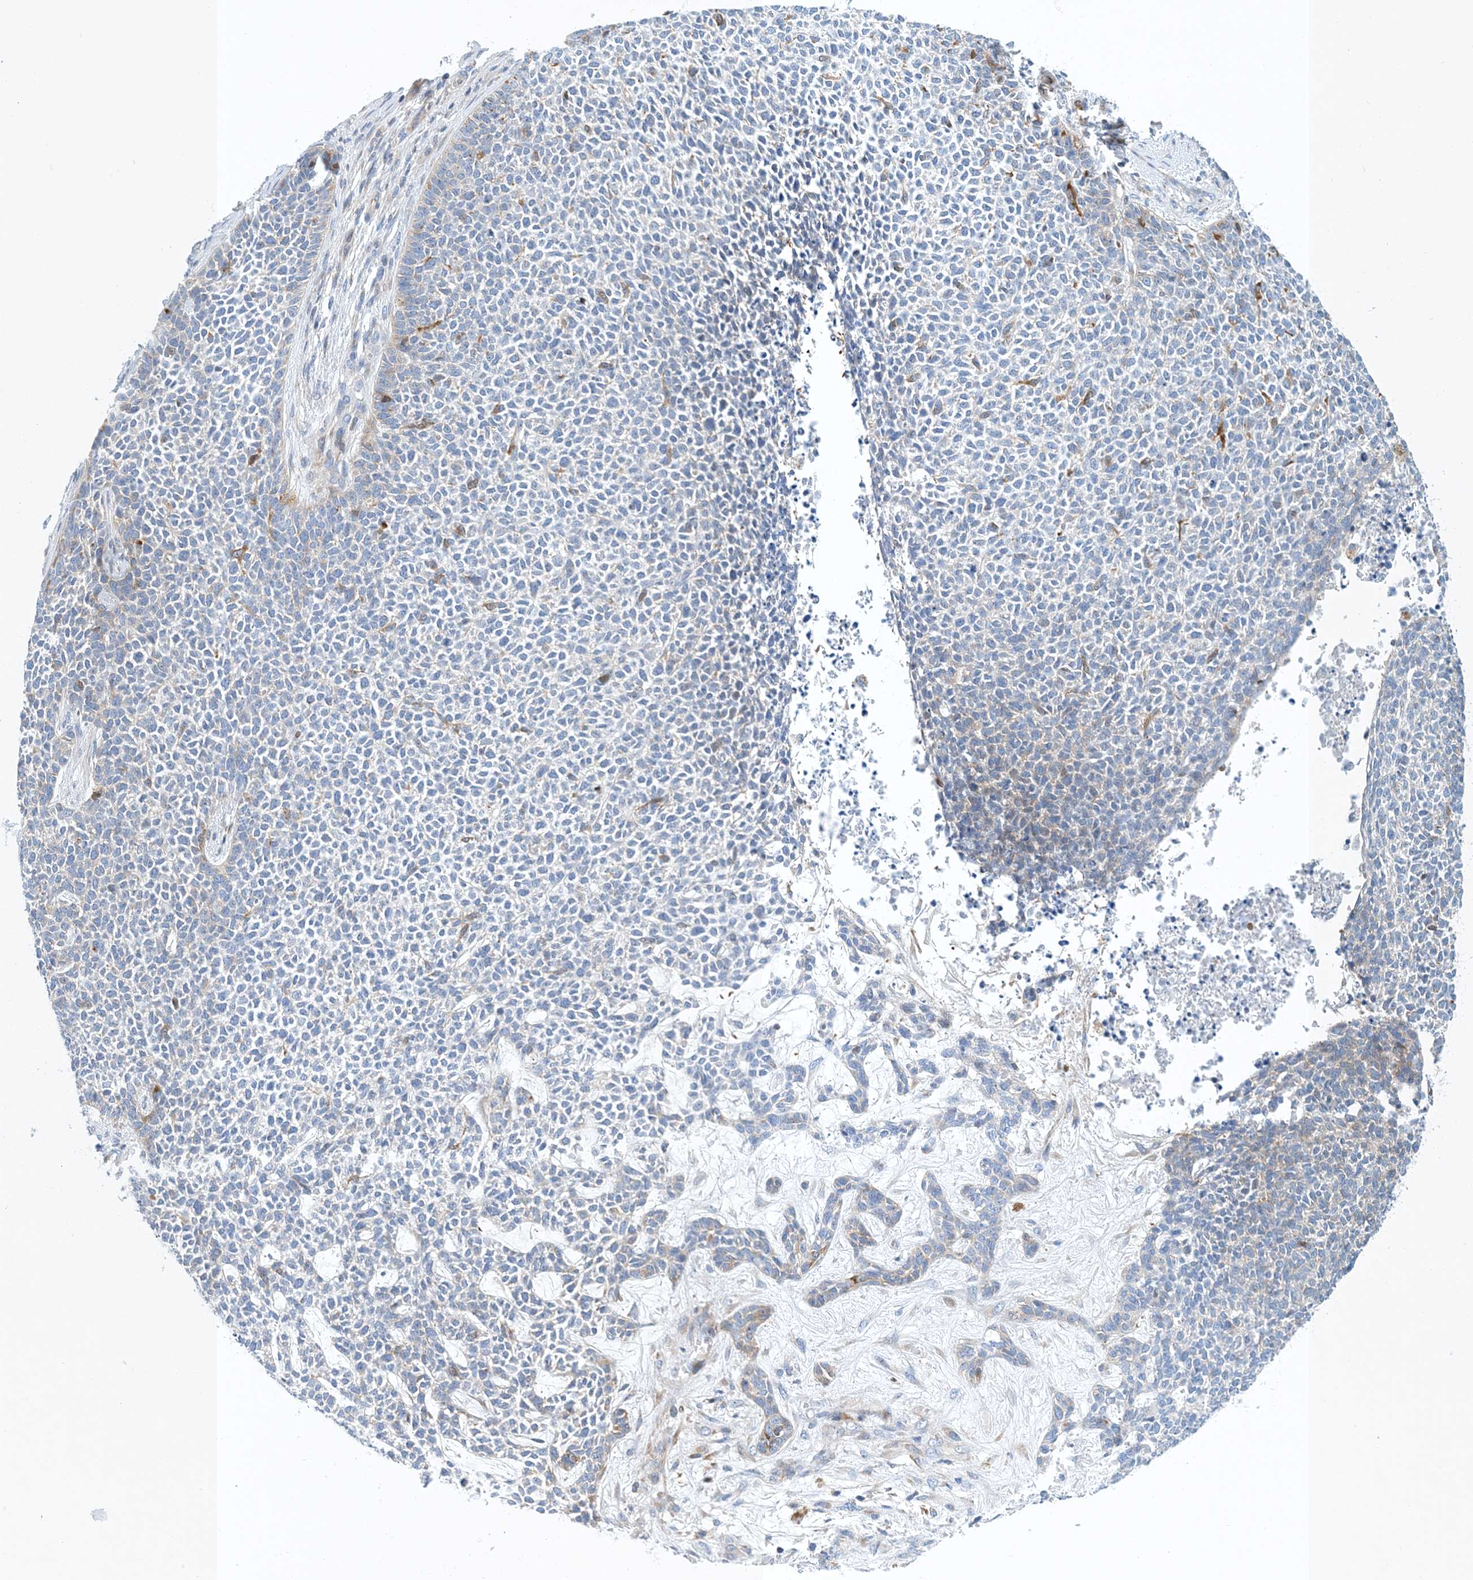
{"staining": {"intensity": "negative", "quantity": "none", "location": "none"}, "tissue": "skin cancer", "cell_type": "Tumor cells", "image_type": "cancer", "snomed": [{"axis": "morphology", "description": "Basal cell carcinoma"}, {"axis": "topography", "description": "Skin"}], "caption": "Immunohistochemical staining of human skin cancer shows no significant positivity in tumor cells. (DAB (3,3'-diaminobenzidine) immunohistochemistry (IHC) with hematoxylin counter stain).", "gene": "PCDHA2", "patient": {"sex": "female", "age": 84}}